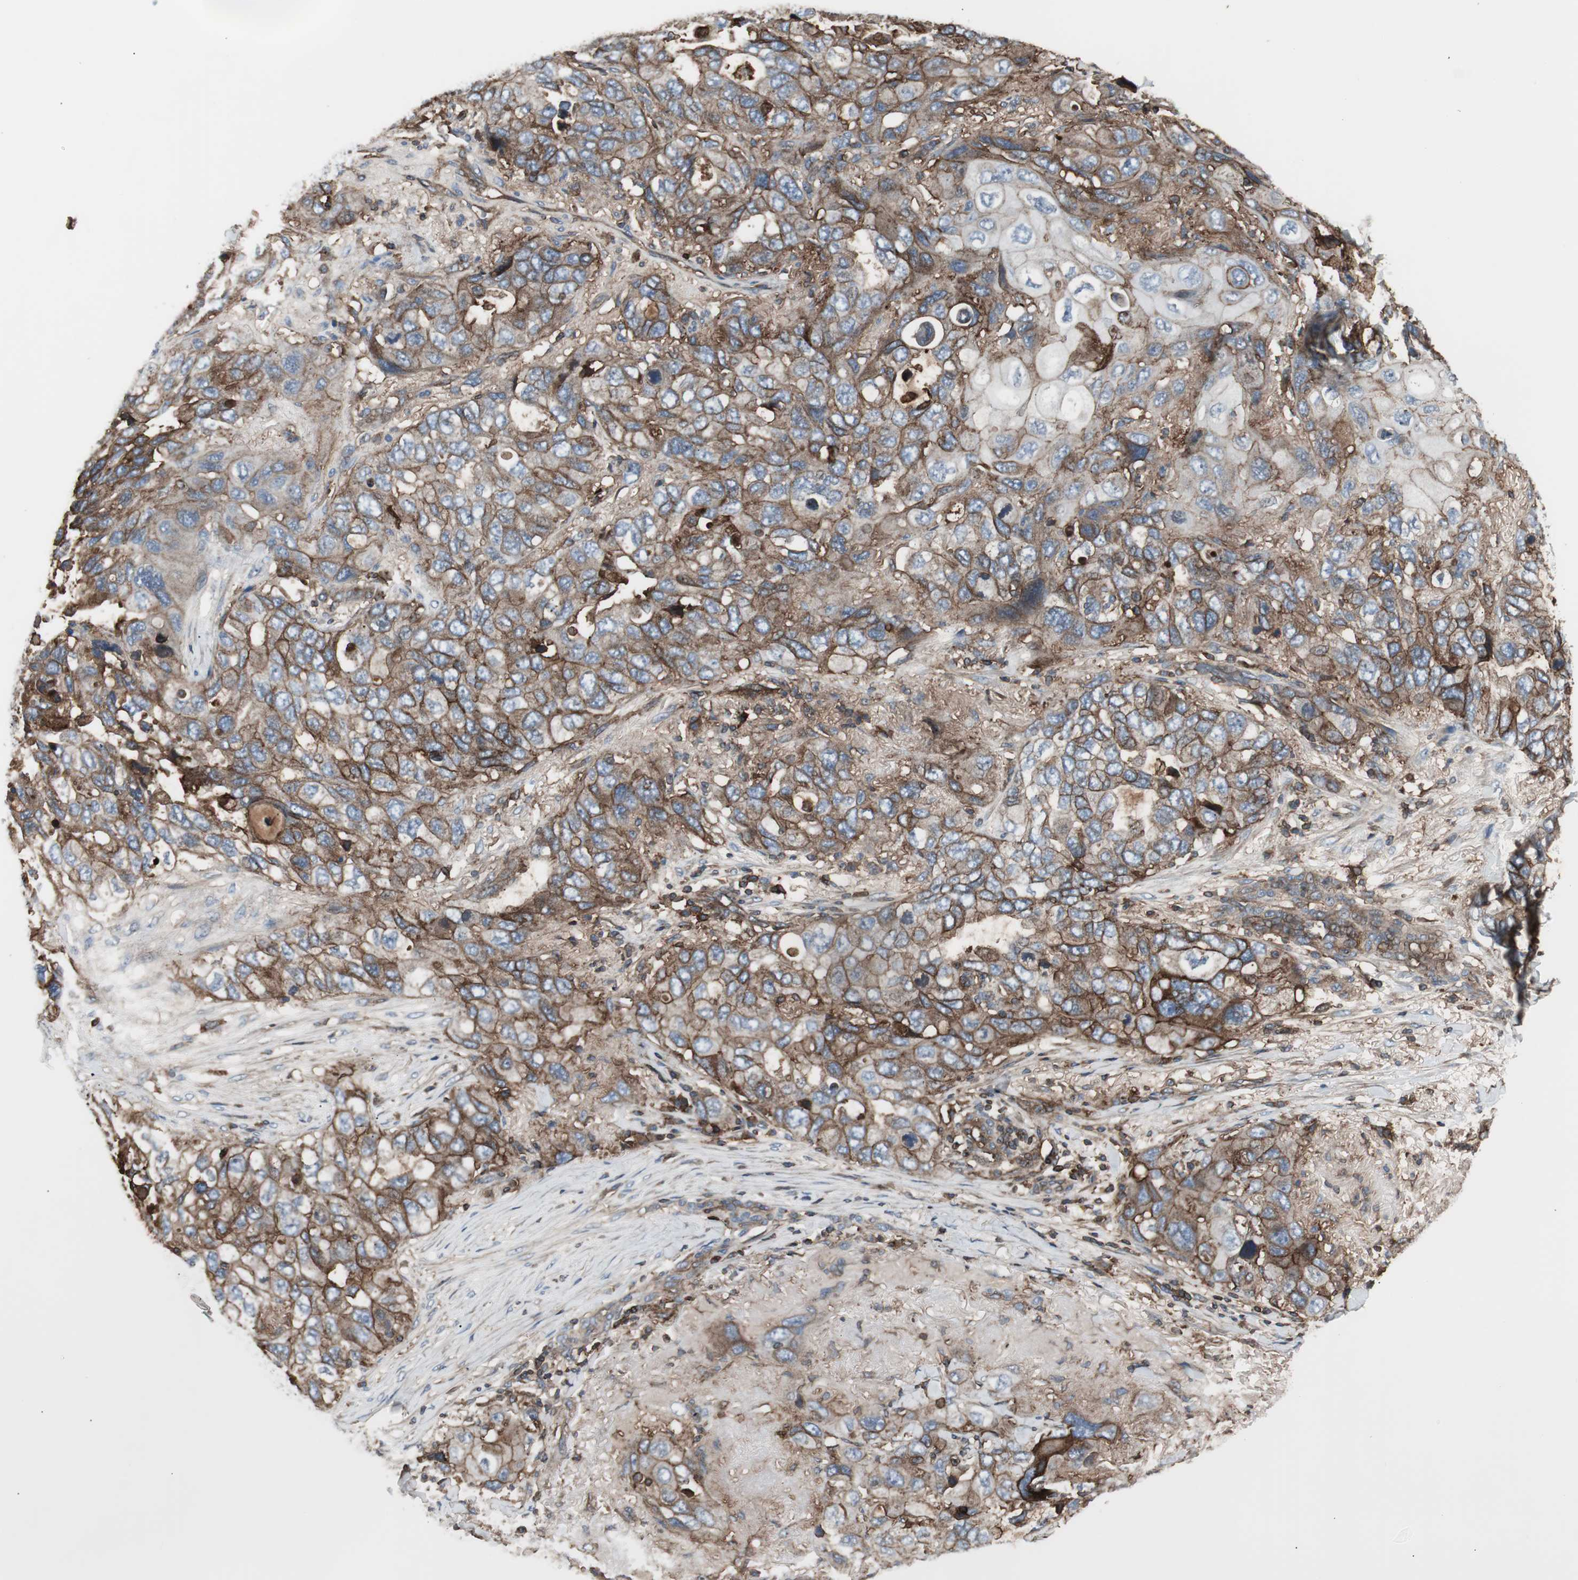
{"staining": {"intensity": "strong", "quantity": ">75%", "location": "cytoplasmic/membranous"}, "tissue": "lung cancer", "cell_type": "Tumor cells", "image_type": "cancer", "snomed": [{"axis": "morphology", "description": "Squamous cell carcinoma, NOS"}, {"axis": "topography", "description": "Lung"}], "caption": "Lung squamous cell carcinoma stained with a protein marker displays strong staining in tumor cells.", "gene": "B2M", "patient": {"sex": "female", "age": 73}}